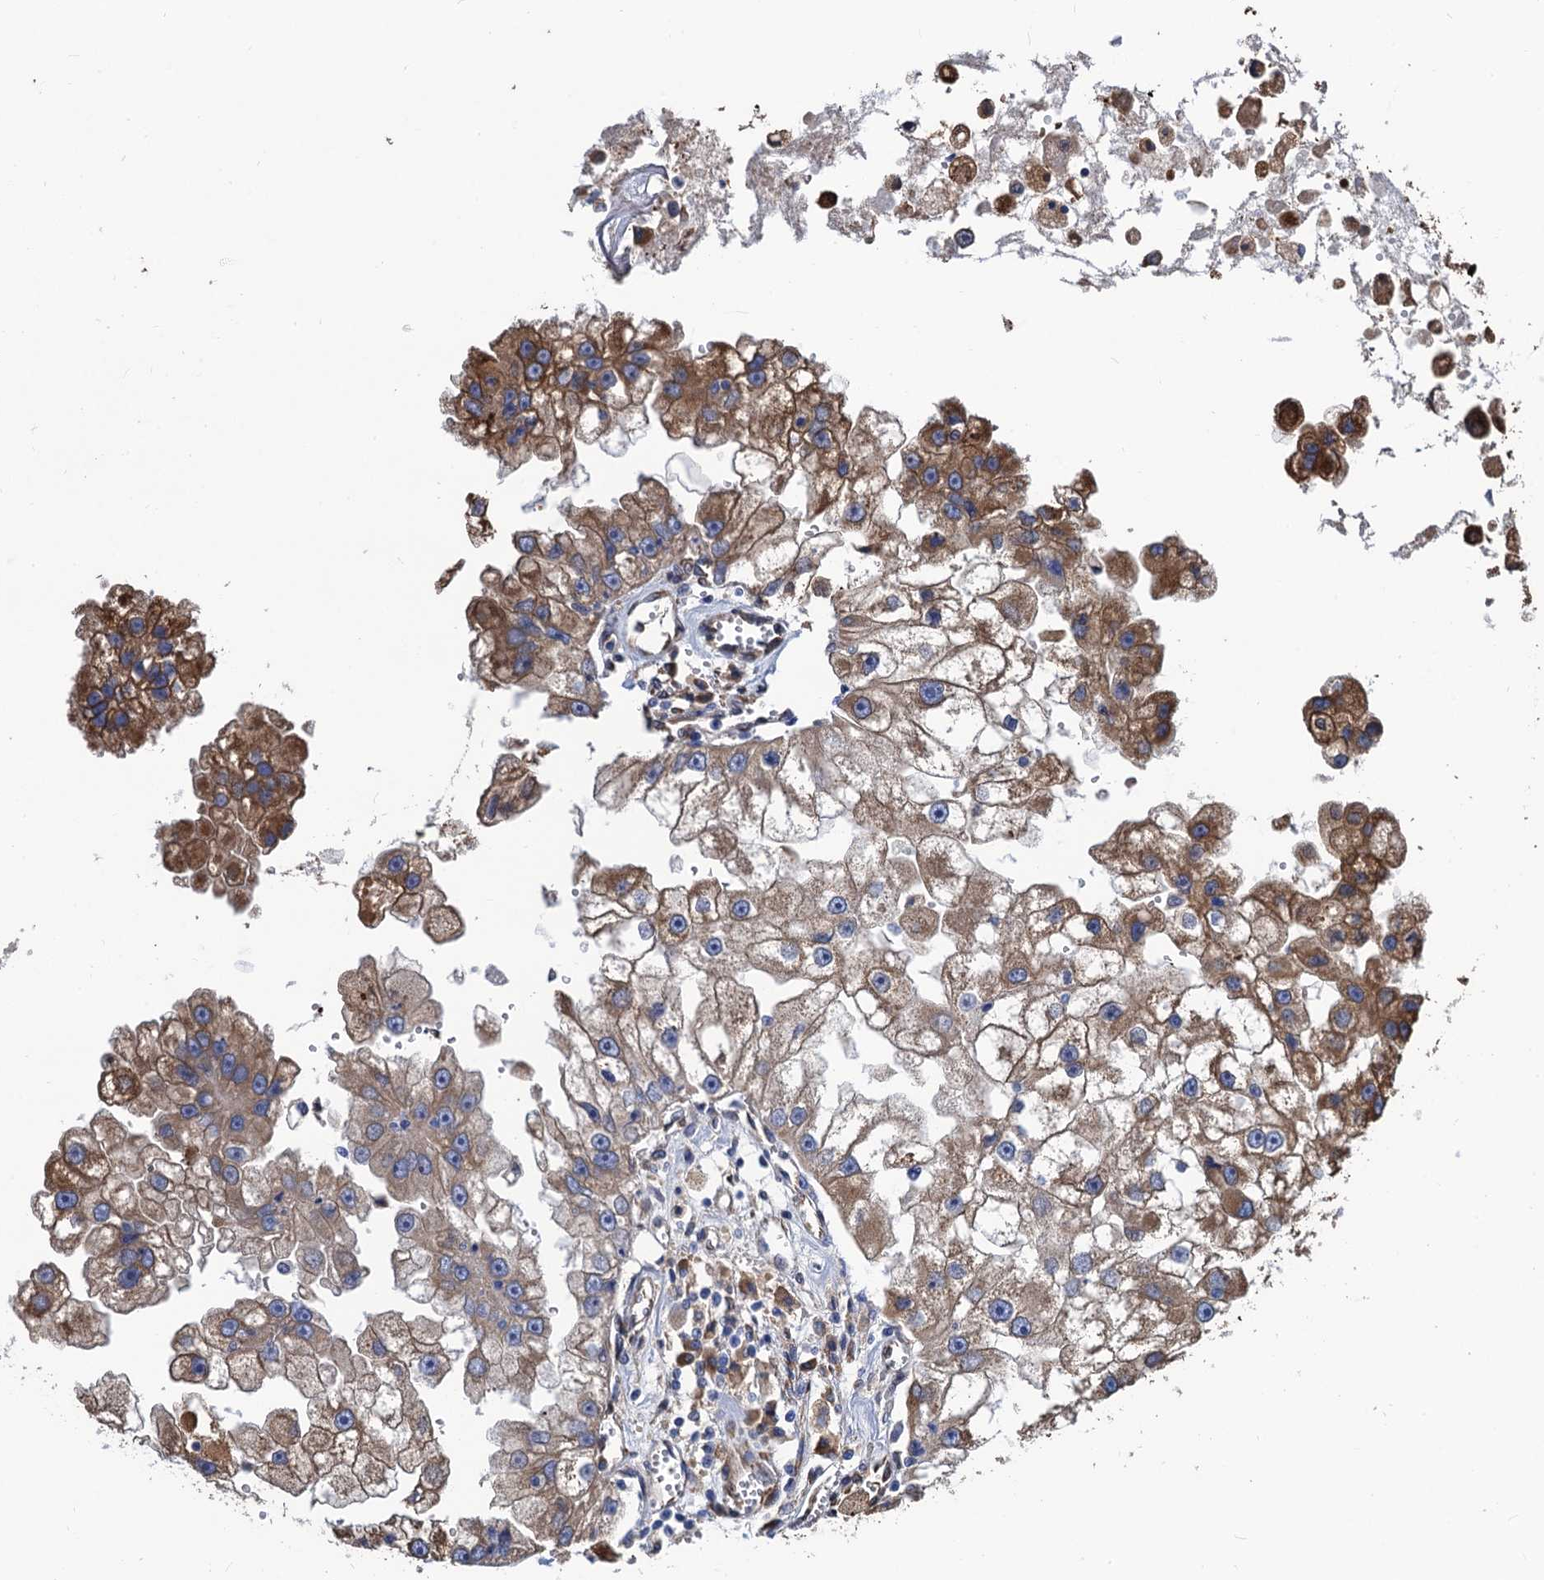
{"staining": {"intensity": "moderate", "quantity": "25%-75%", "location": "cytoplasmic/membranous"}, "tissue": "renal cancer", "cell_type": "Tumor cells", "image_type": "cancer", "snomed": [{"axis": "morphology", "description": "Adenocarcinoma, NOS"}, {"axis": "topography", "description": "Kidney"}], "caption": "Renal cancer was stained to show a protein in brown. There is medium levels of moderate cytoplasmic/membranous positivity in about 25%-75% of tumor cells. Using DAB (3,3'-diaminobenzidine) (brown) and hematoxylin (blue) stains, captured at high magnification using brightfield microscopy.", "gene": "CNNM1", "patient": {"sex": "male", "age": 63}}